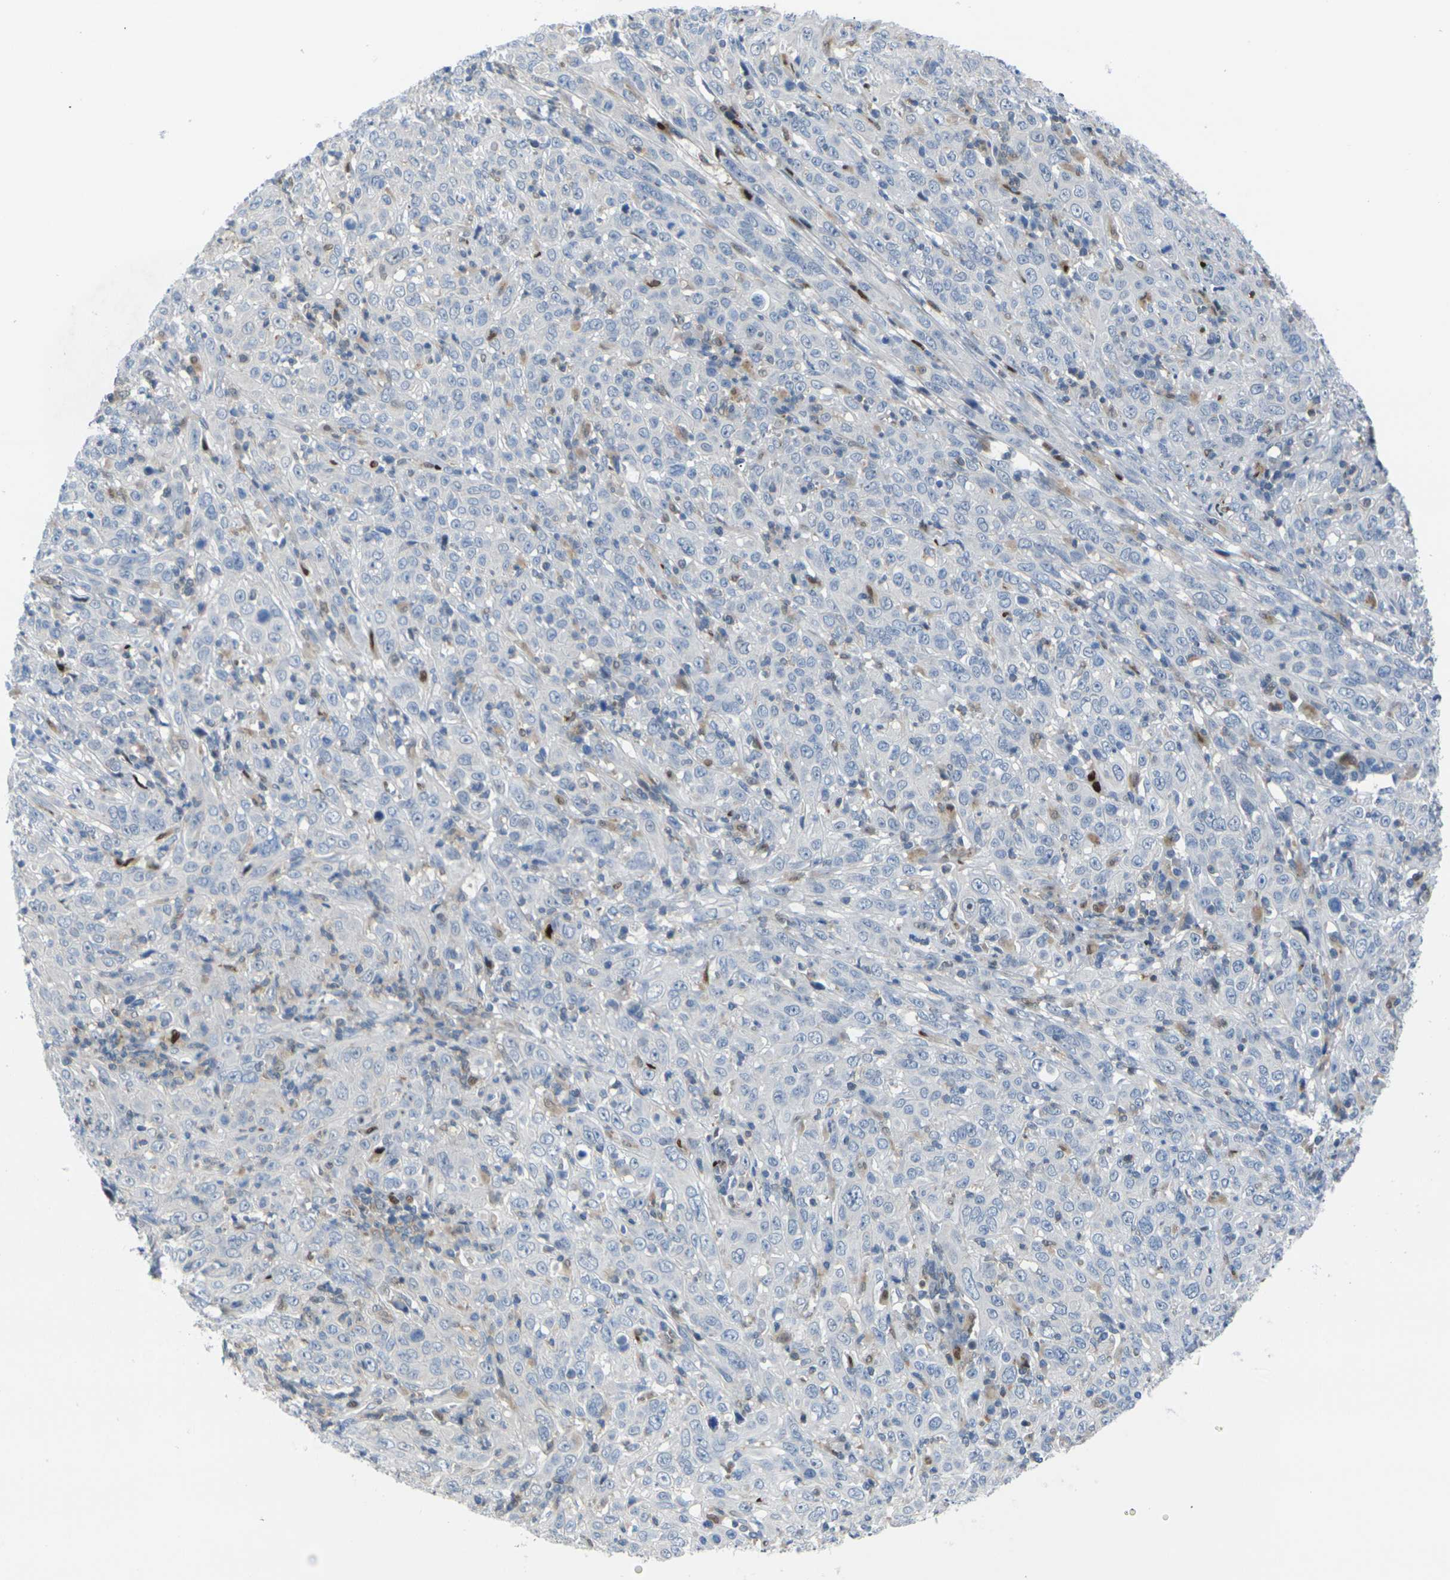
{"staining": {"intensity": "negative", "quantity": "none", "location": "none"}, "tissue": "cervical cancer", "cell_type": "Tumor cells", "image_type": "cancer", "snomed": [{"axis": "morphology", "description": "Squamous cell carcinoma, NOS"}, {"axis": "topography", "description": "Cervix"}], "caption": "DAB immunohistochemical staining of cervical squamous cell carcinoma shows no significant expression in tumor cells.", "gene": "RPS6KA3", "patient": {"sex": "female", "age": 46}}